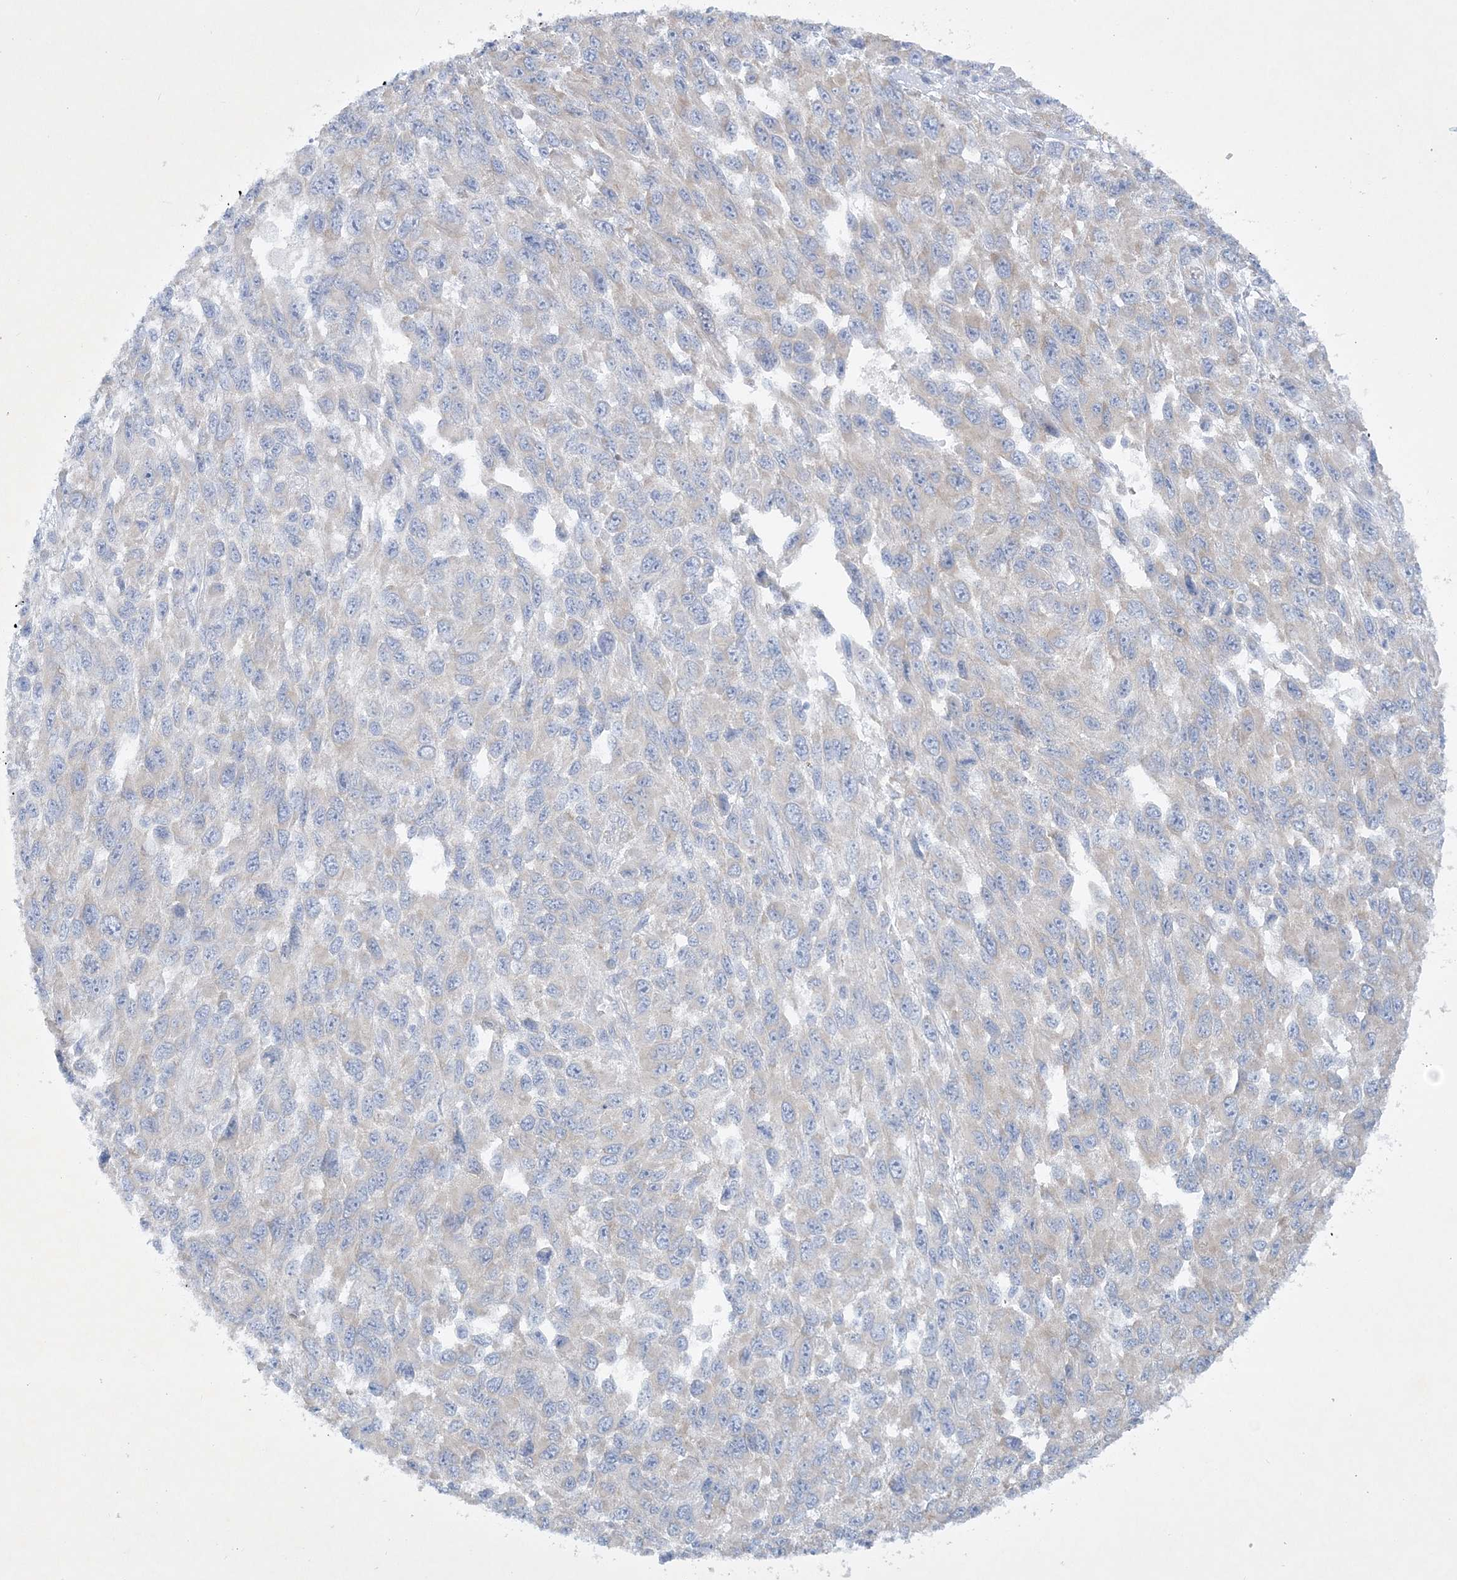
{"staining": {"intensity": "weak", "quantity": "<25%", "location": "cytoplasmic/membranous"}, "tissue": "melanoma", "cell_type": "Tumor cells", "image_type": "cancer", "snomed": [{"axis": "morphology", "description": "Malignant melanoma, NOS"}, {"axis": "topography", "description": "Skin"}], "caption": "Immunohistochemical staining of malignant melanoma displays no significant staining in tumor cells. (DAB (3,3'-diaminobenzidine) immunohistochemistry (IHC) with hematoxylin counter stain).", "gene": "FARSB", "patient": {"sex": "female", "age": 96}}